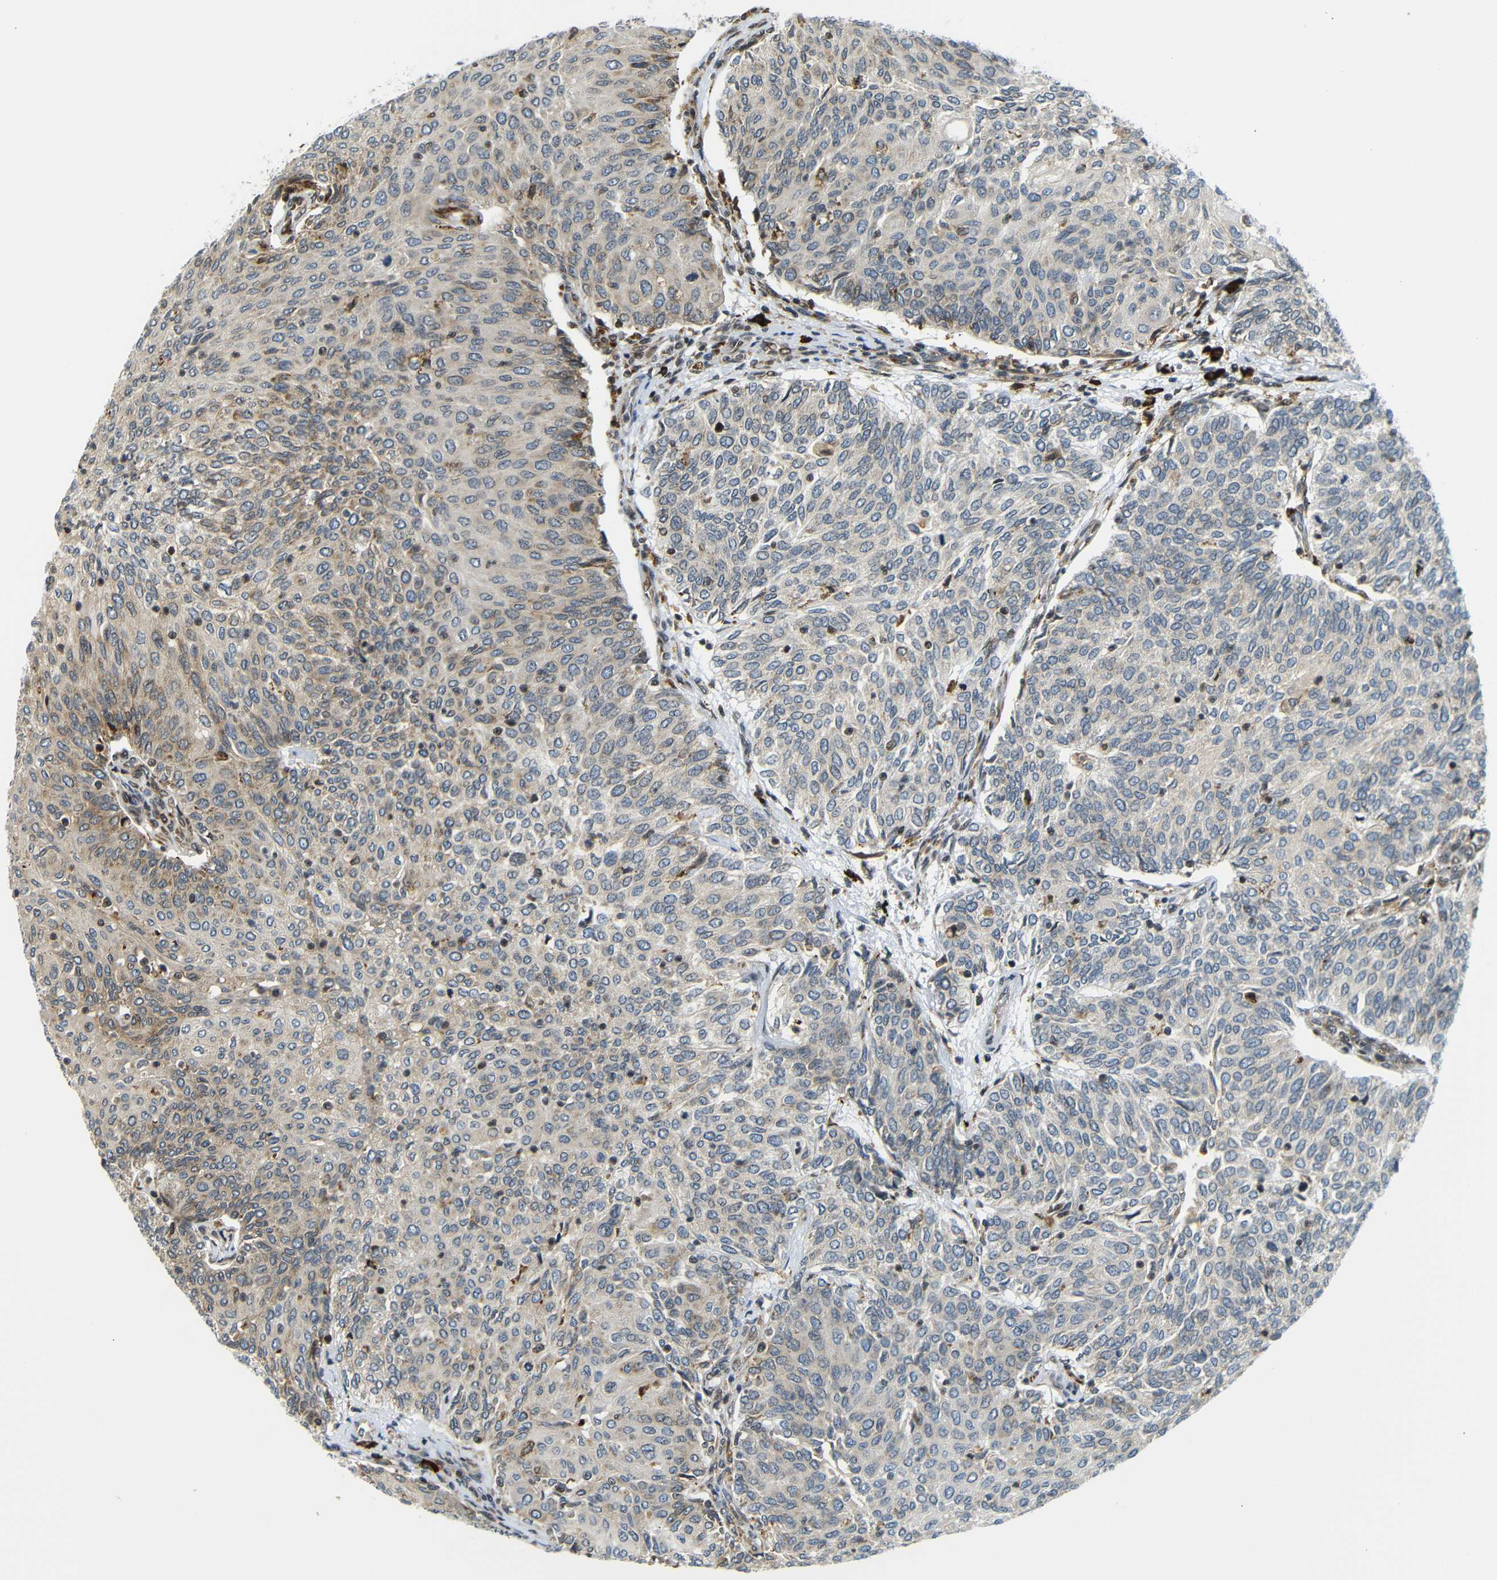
{"staining": {"intensity": "weak", "quantity": "25%-75%", "location": "cytoplasmic/membranous"}, "tissue": "urothelial cancer", "cell_type": "Tumor cells", "image_type": "cancer", "snomed": [{"axis": "morphology", "description": "Urothelial carcinoma, Low grade"}, {"axis": "topography", "description": "Urinary bladder"}], "caption": "Weak cytoplasmic/membranous protein positivity is seen in about 25%-75% of tumor cells in urothelial cancer.", "gene": "SPCS2", "patient": {"sex": "female", "age": 79}}